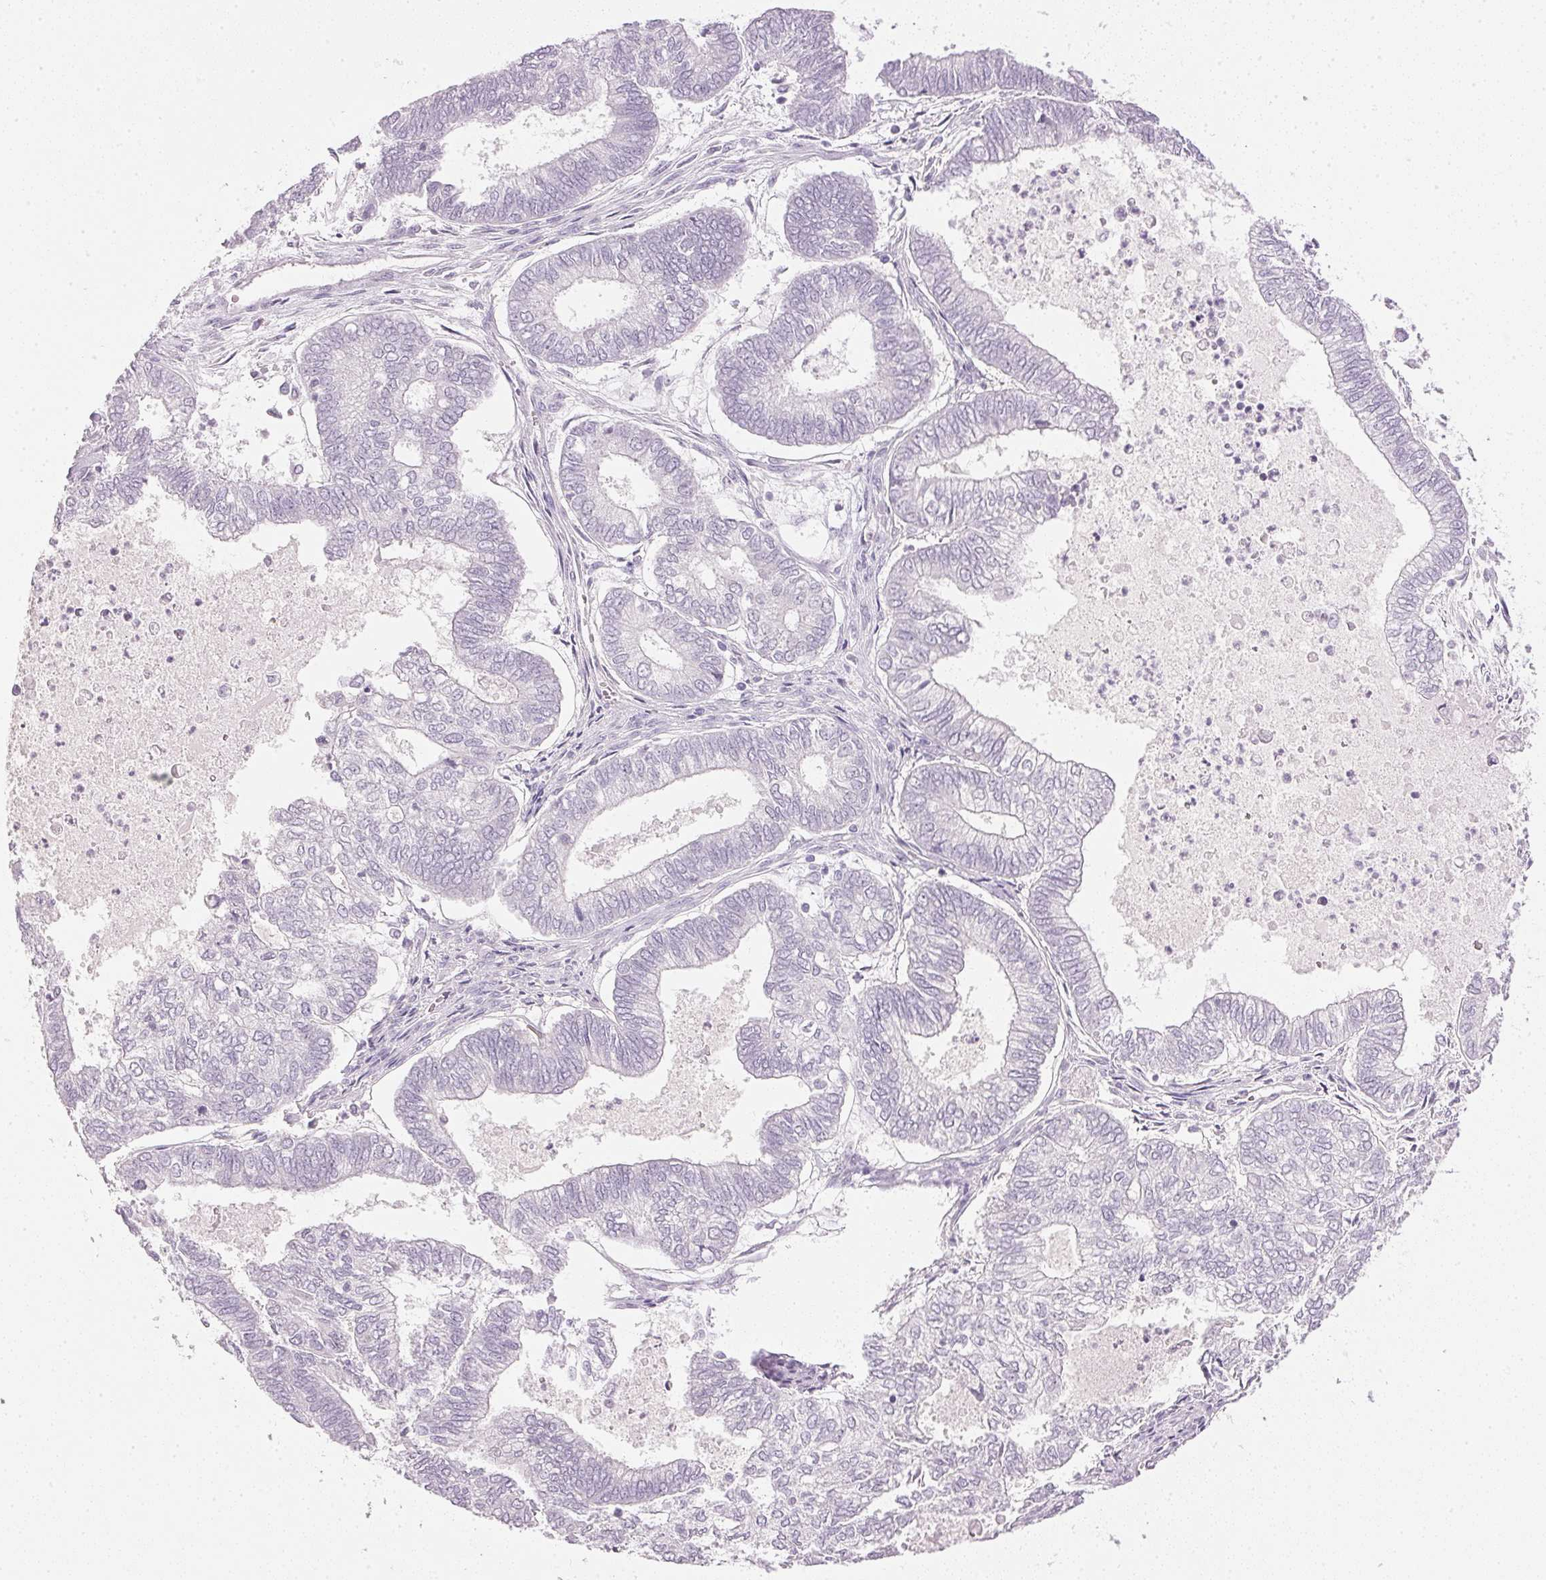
{"staining": {"intensity": "negative", "quantity": "none", "location": "none"}, "tissue": "ovarian cancer", "cell_type": "Tumor cells", "image_type": "cancer", "snomed": [{"axis": "morphology", "description": "Carcinoma, endometroid"}, {"axis": "topography", "description": "Ovary"}], "caption": "Immunohistochemical staining of ovarian cancer displays no significant positivity in tumor cells.", "gene": "IGFBP1", "patient": {"sex": "female", "age": 64}}